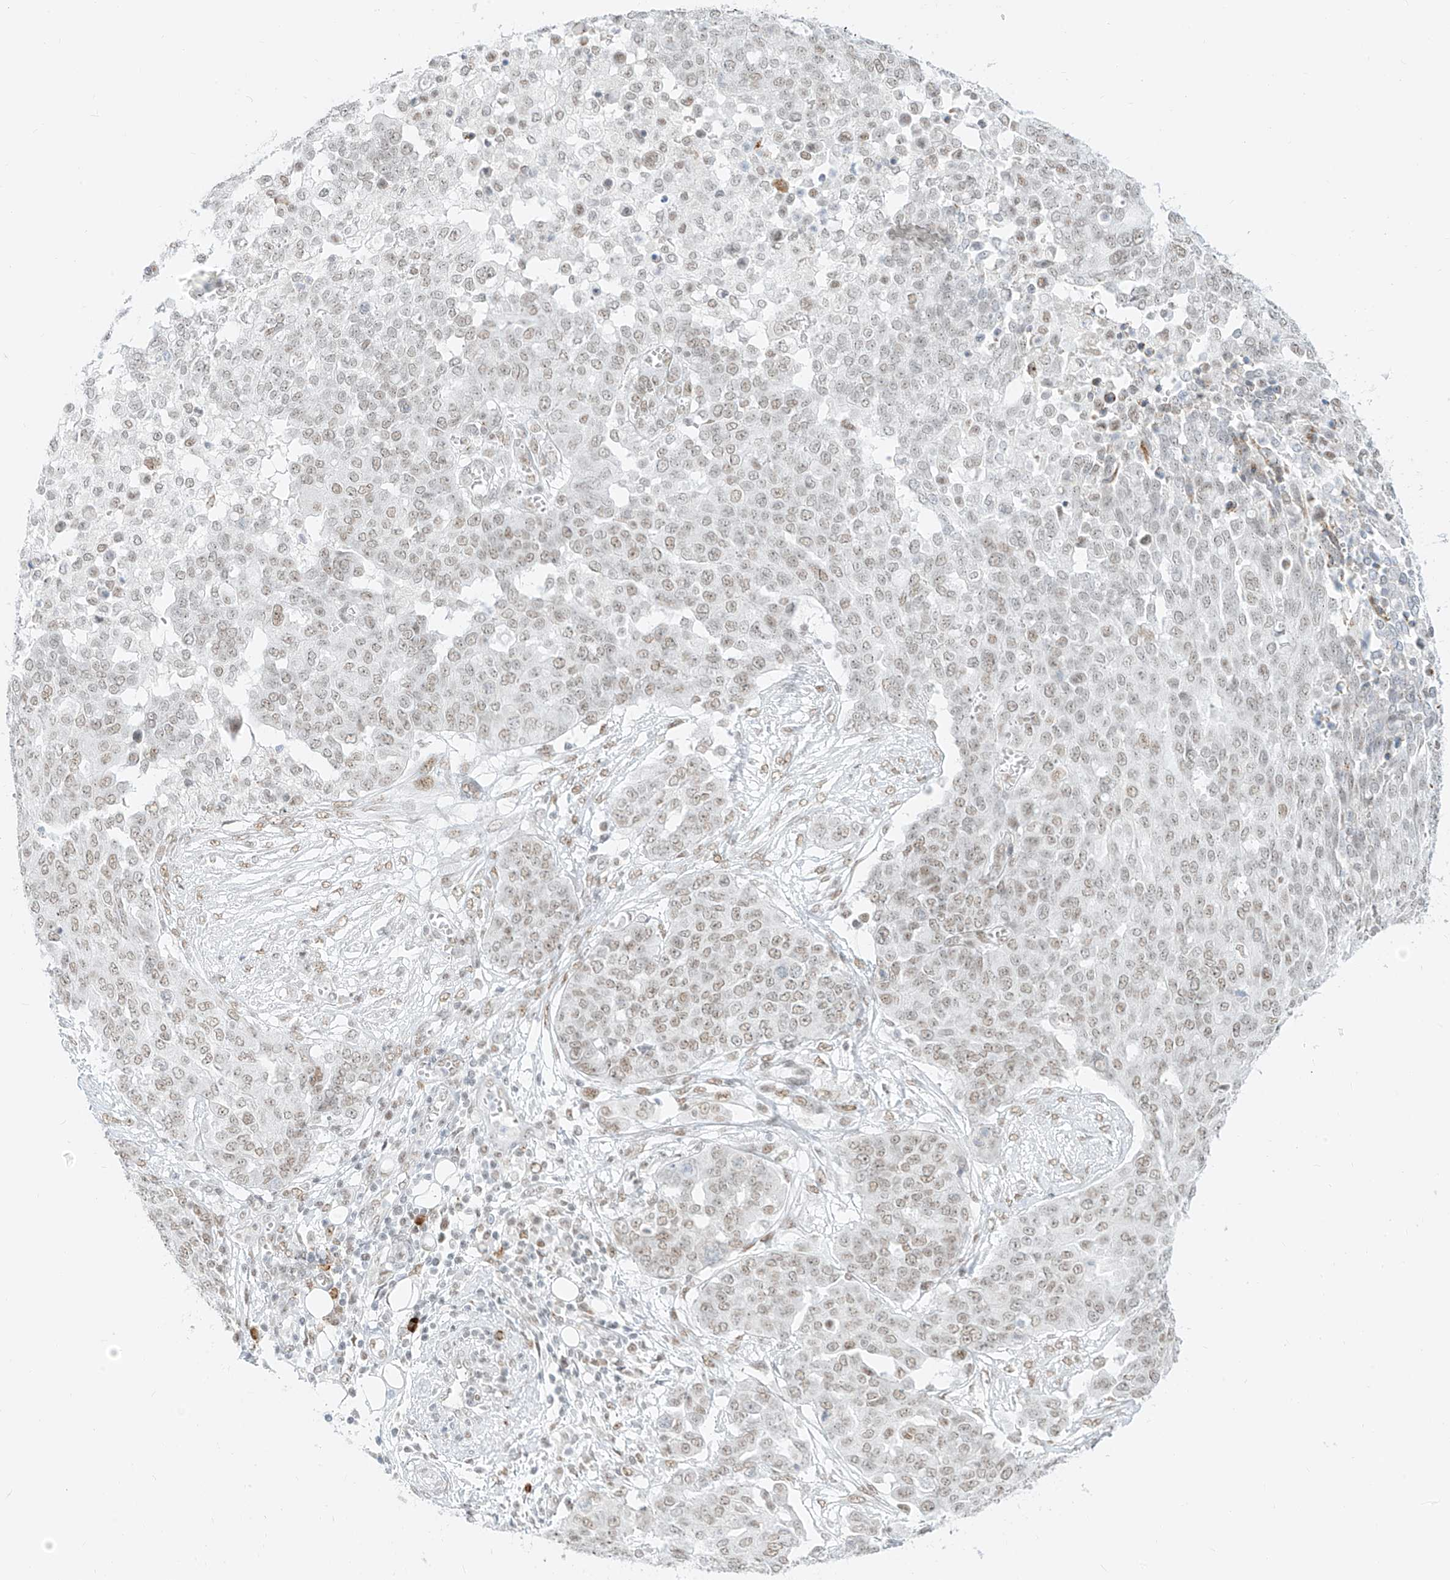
{"staining": {"intensity": "weak", "quantity": "25%-75%", "location": "nuclear"}, "tissue": "ovarian cancer", "cell_type": "Tumor cells", "image_type": "cancer", "snomed": [{"axis": "morphology", "description": "Cystadenocarcinoma, serous, NOS"}, {"axis": "topography", "description": "Soft tissue"}, {"axis": "topography", "description": "Ovary"}], "caption": "Weak nuclear protein positivity is present in about 25%-75% of tumor cells in ovarian cancer (serous cystadenocarcinoma).", "gene": "SUPT5H", "patient": {"sex": "female", "age": 57}}